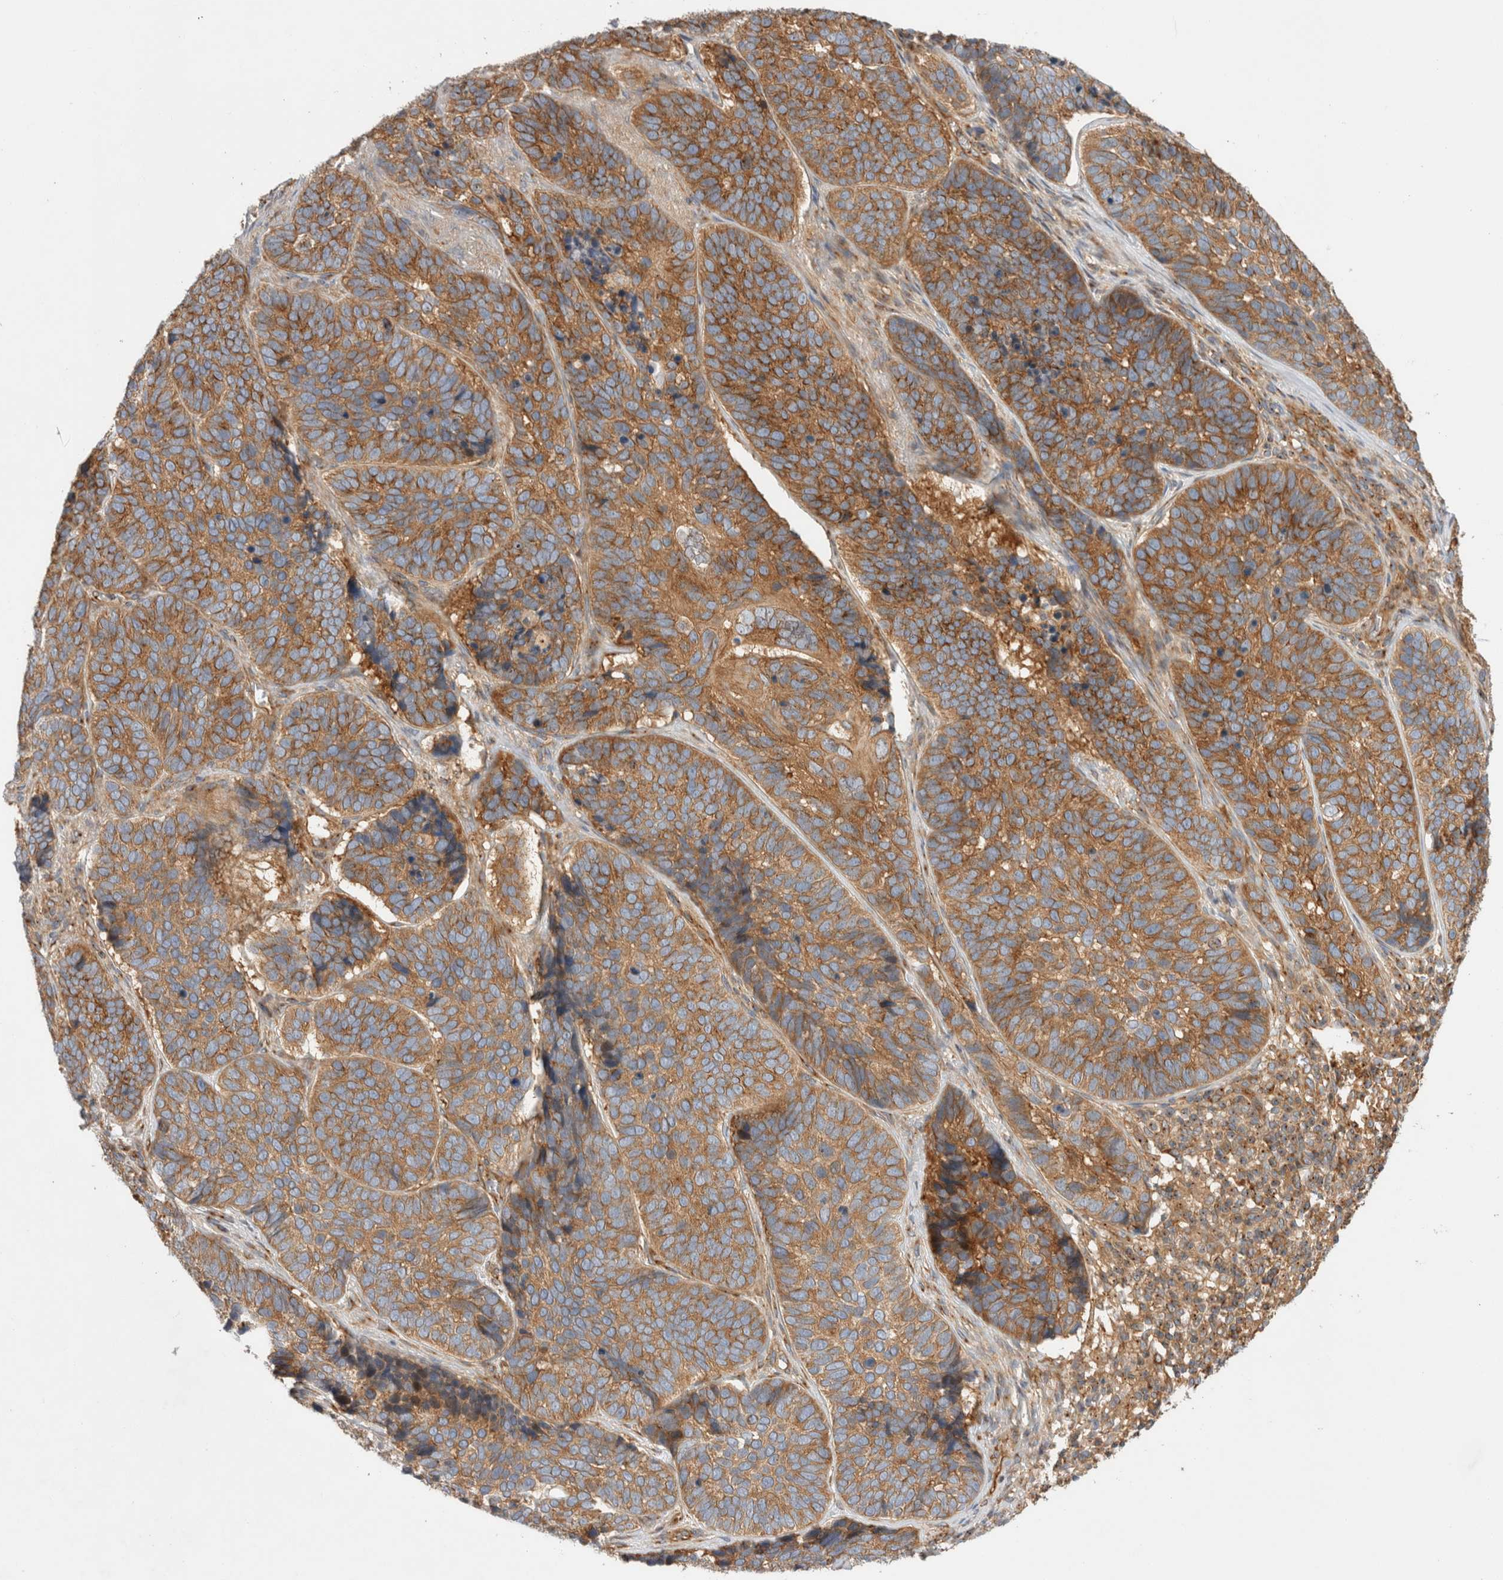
{"staining": {"intensity": "moderate", "quantity": ">75%", "location": "cytoplasmic/membranous"}, "tissue": "skin cancer", "cell_type": "Tumor cells", "image_type": "cancer", "snomed": [{"axis": "morphology", "description": "Basal cell carcinoma"}, {"axis": "topography", "description": "Skin"}], "caption": "Skin basal cell carcinoma tissue reveals moderate cytoplasmic/membranous expression in approximately >75% of tumor cells The staining was performed using DAB to visualize the protein expression in brown, while the nuclei were stained in blue with hematoxylin (Magnification: 20x).", "gene": "GPR150", "patient": {"sex": "male", "age": 62}}